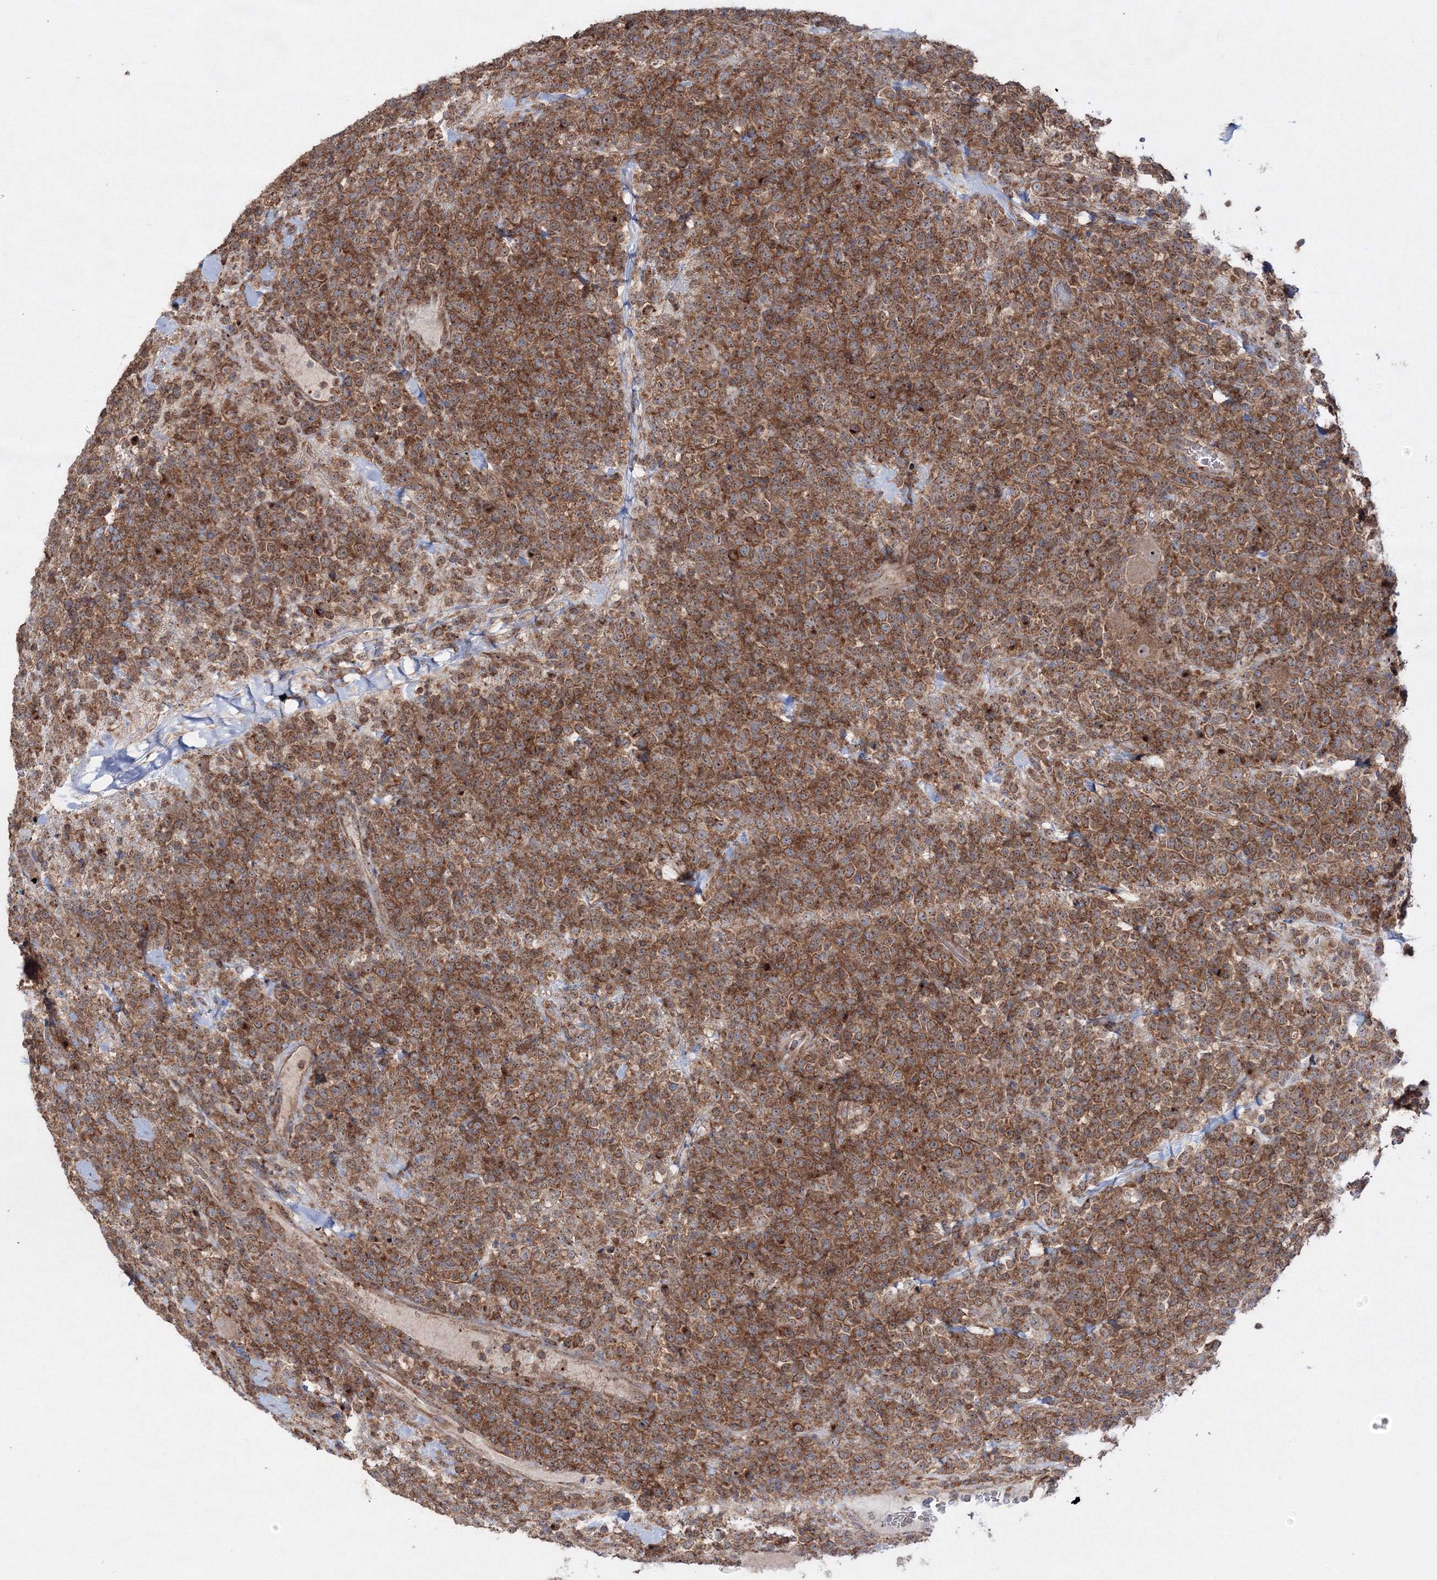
{"staining": {"intensity": "strong", "quantity": ">75%", "location": "cytoplasmic/membranous"}, "tissue": "lymphoma", "cell_type": "Tumor cells", "image_type": "cancer", "snomed": [{"axis": "morphology", "description": "Malignant lymphoma, non-Hodgkin's type, High grade"}, {"axis": "topography", "description": "Colon"}], "caption": "Tumor cells display strong cytoplasmic/membranous expression in approximately >75% of cells in lymphoma. (Brightfield microscopy of DAB IHC at high magnification).", "gene": "PEX13", "patient": {"sex": "female", "age": 53}}